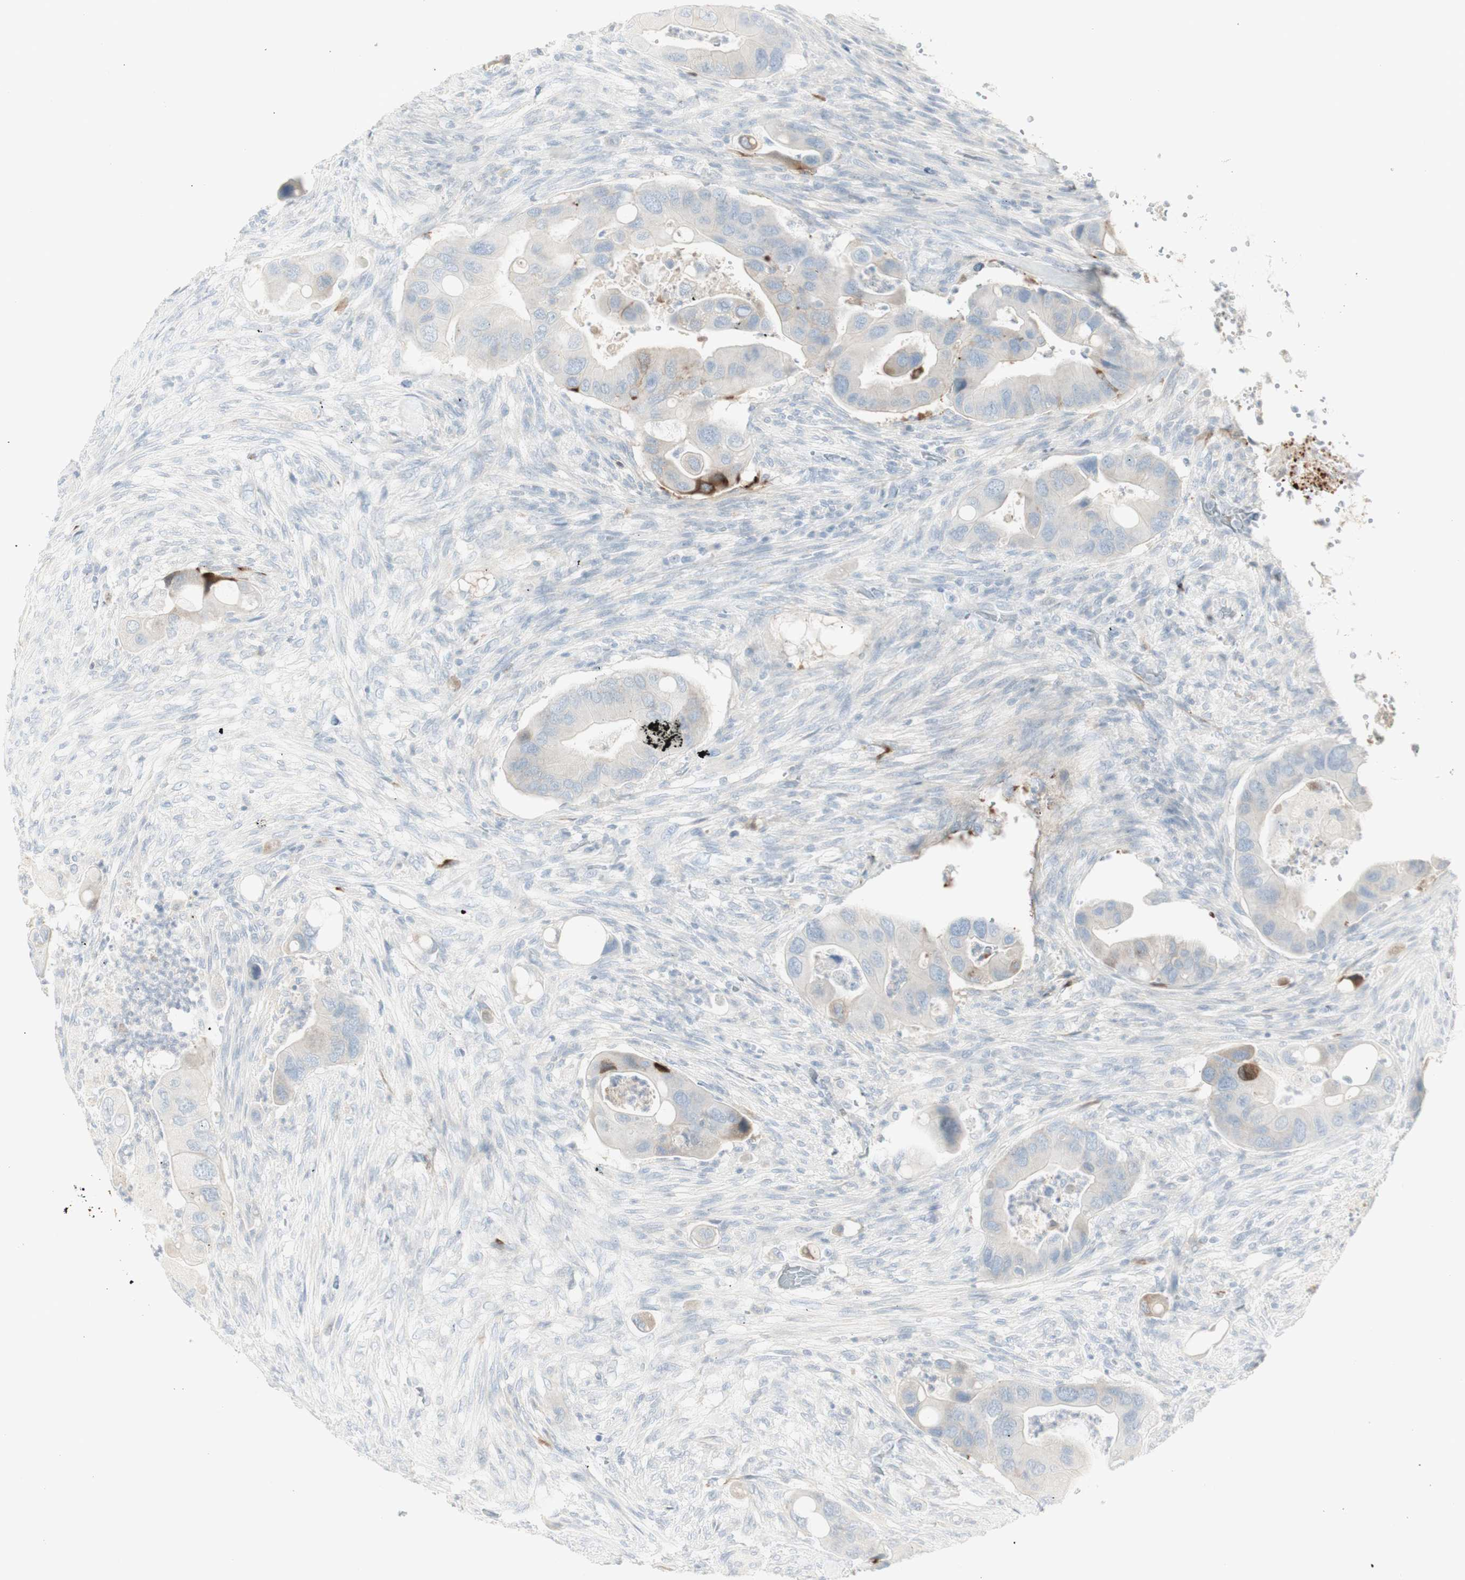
{"staining": {"intensity": "moderate", "quantity": "<25%", "location": "cytoplasmic/membranous"}, "tissue": "colorectal cancer", "cell_type": "Tumor cells", "image_type": "cancer", "snomed": [{"axis": "morphology", "description": "Adenocarcinoma, NOS"}, {"axis": "topography", "description": "Rectum"}], "caption": "The image exhibits immunohistochemical staining of colorectal adenocarcinoma. There is moderate cytoplasmic/membranous positivity is seen in approximately <25% of tumor cells.", "gene": "MDK", "patient": {"sex": "female", "age": 57}}